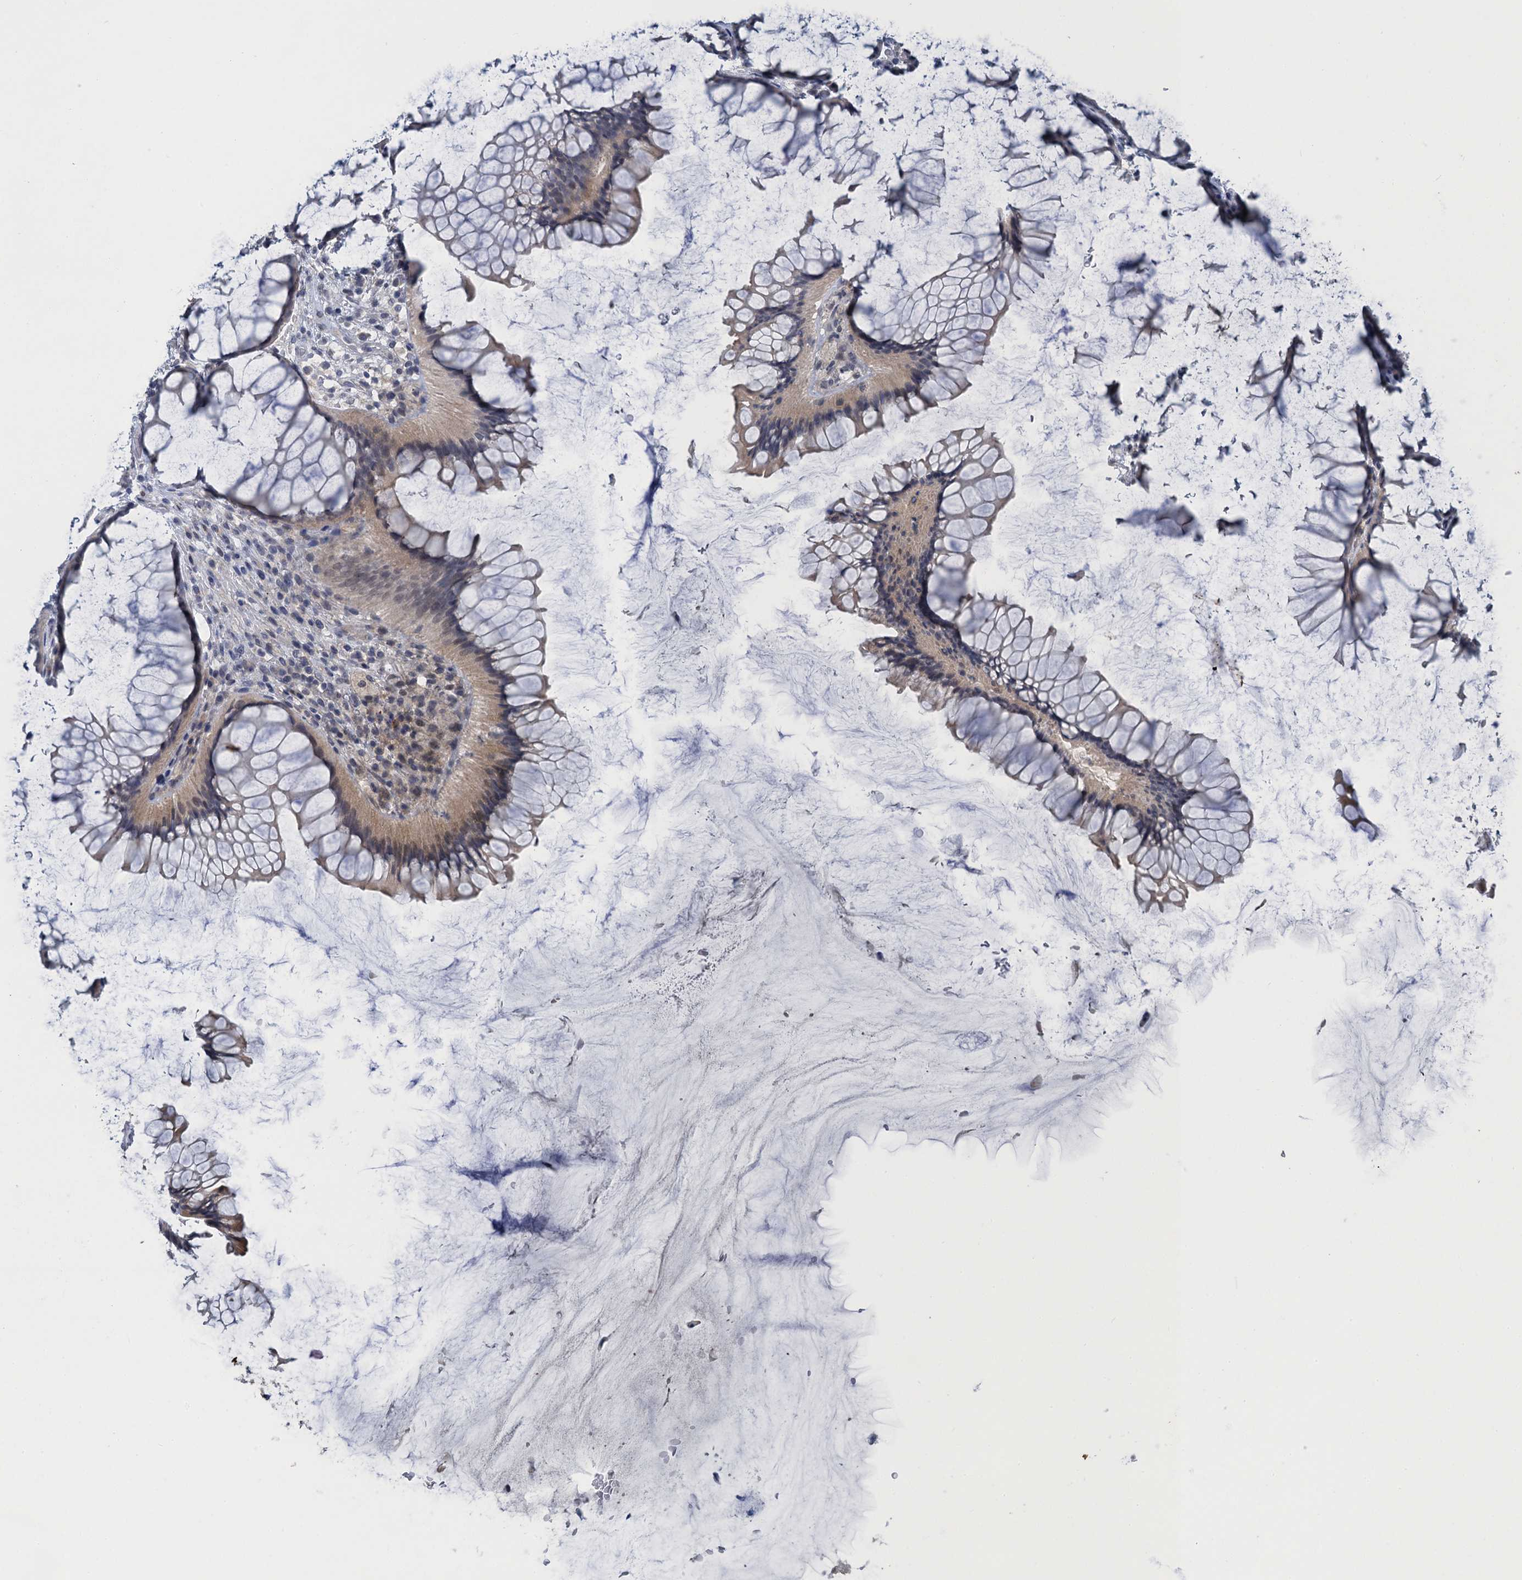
{"staining": {"intensity": "negative", "quantity": "none", "location": "none"}, "tissue": "colon", "cell_type": "Endothelial cells", "image_type": "normal", "snomed": [{"axis": "morphology", "description": "Normal tissue, NOS"}, {"axis": "topography", "description": "Colon"}], "caption": "Immunohistochemistry image of benign human colon stained for a protein (brown), which exhibits no positivity in endothelial cells. (DAB (3,3'-diaminobenzidine) immunohistochemistry visualized using brightfield microscopy, high magnification).", "gene": "MRFAP1", "patient": {"sex": "female", "age": 82}}